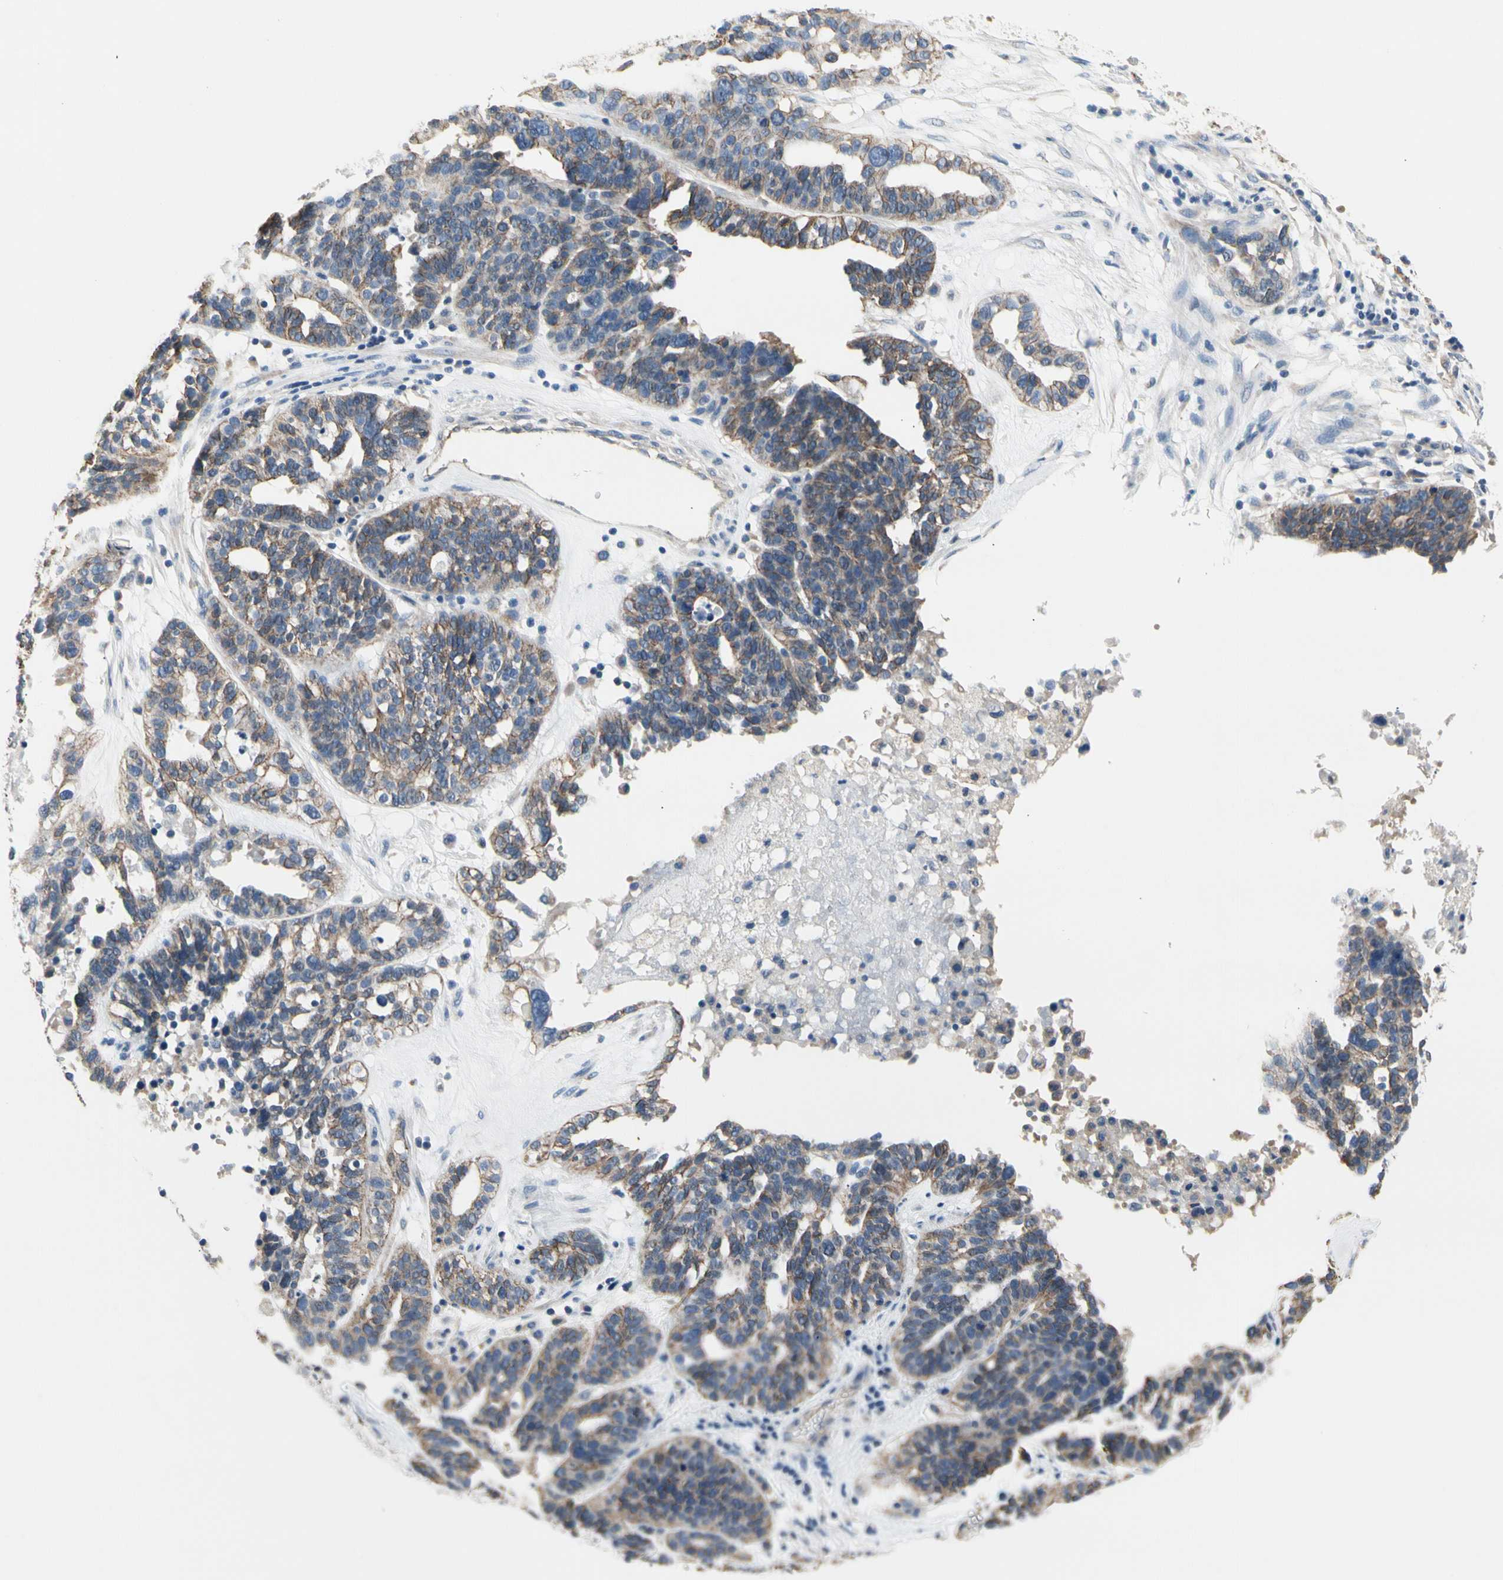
{"staining": {"intensity": "weak", "quantity": "<25%", "location": "cytoplasmic/membranous"}, "tissue": "ovarian cancer", "cell_type": "Tumor cells", "image_type": "cancer", "snomed": [{"axis": "morphology", "description": "Cystadenocarcinoma, serous, NOS"}, {"axis": "topography", "description": "Ovary"}], "caption": "There is no significant staining in tumor cells of ovarian serous cystadenocarcinoma.", "gene": "LGR6", "patient": {"sex": "female", "age": 59}}